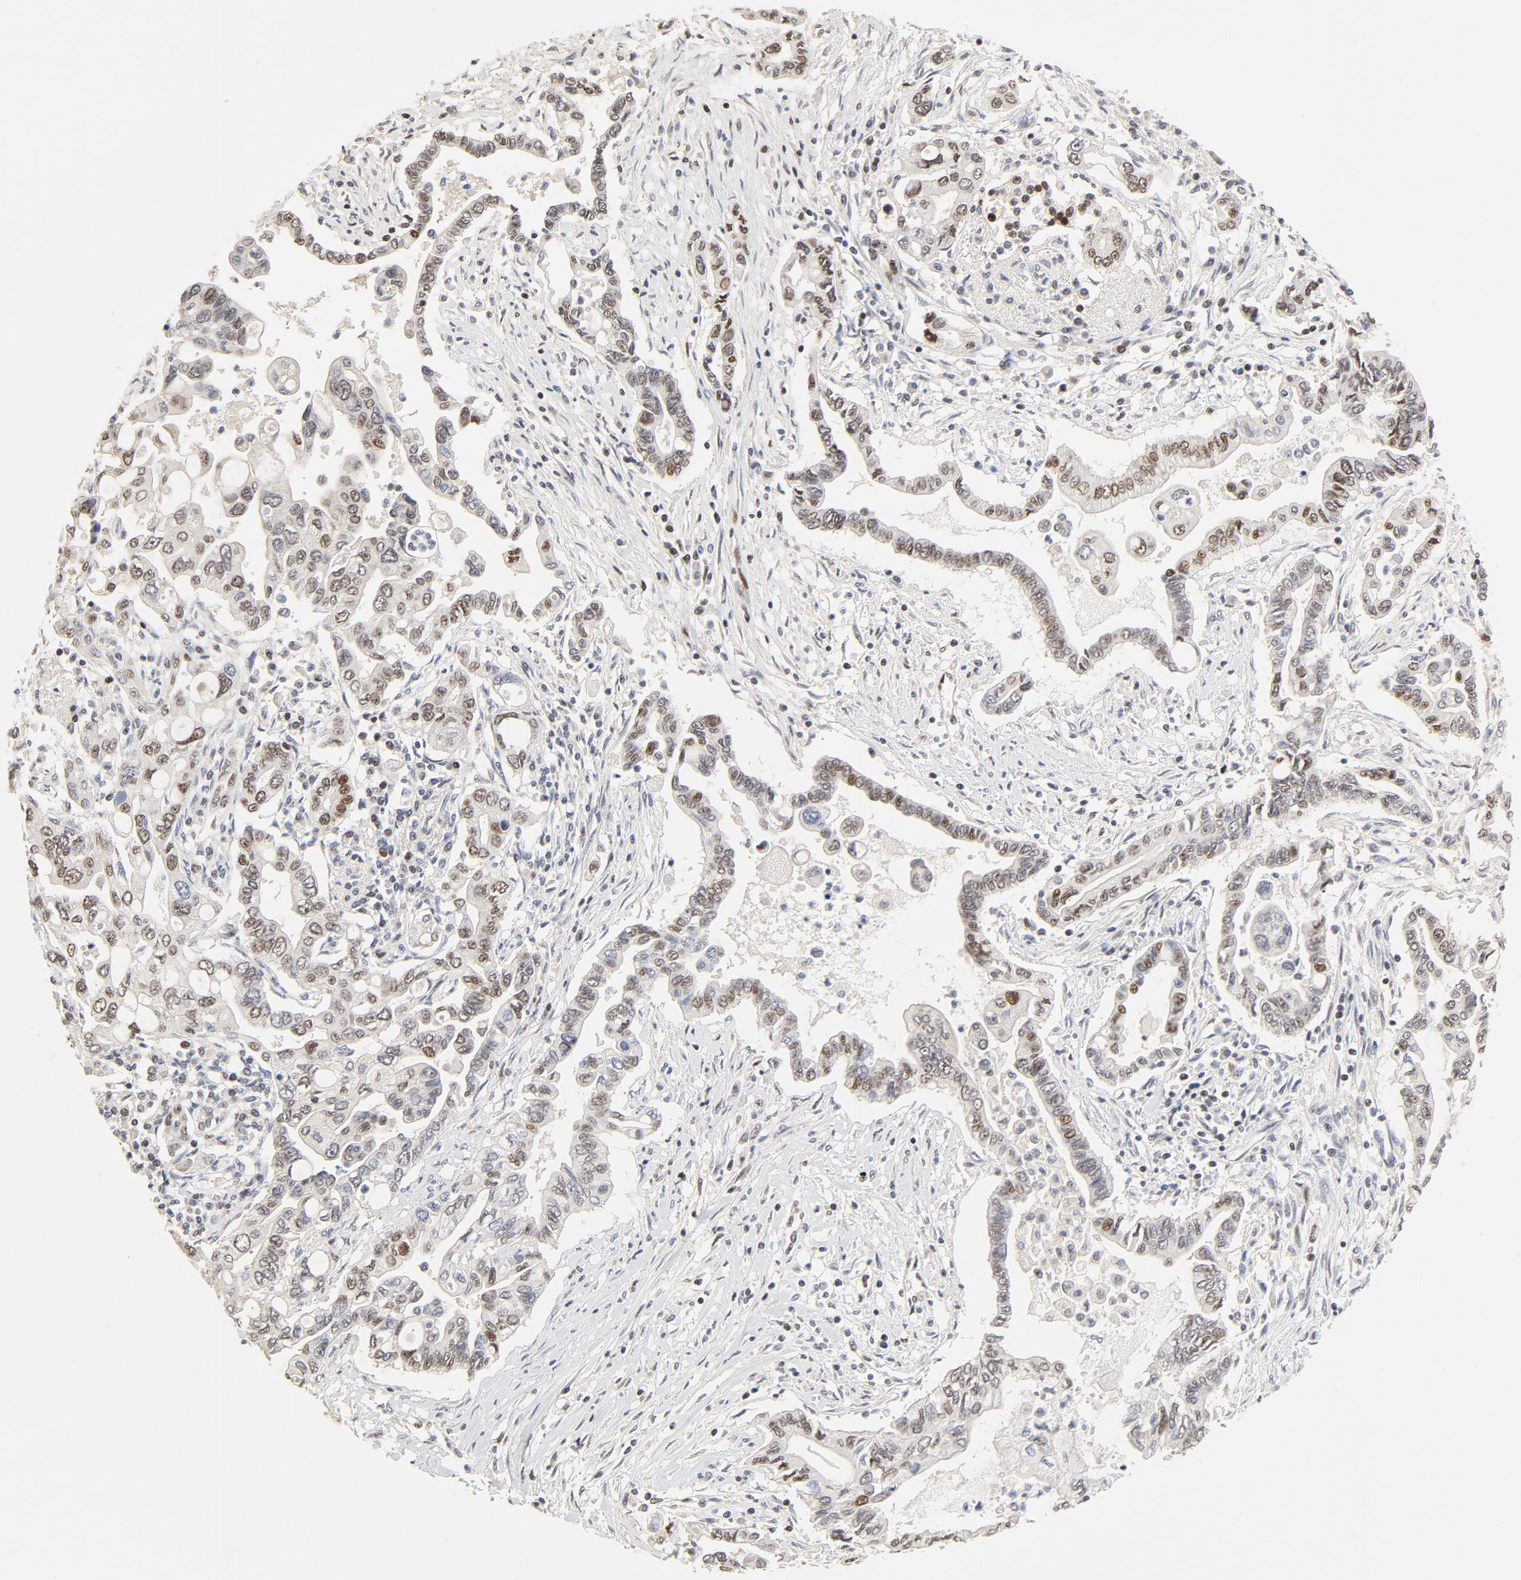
{"staining": {"intensity": "moderate", "quantity": ">75%", "location": "nuclear"}, "tissue": "pancreatic cancer", "cell_type": "Tumor cells", "image_type": "cancer", "snomed": [{"axis": "morphology", "description": "Adenocarcinoma, NOS"}, {"axis": "topography", "description": "Pancreas"}], "caption": "Pancreatic cancer tissue shows moderate nuclear expression in approximately >75% of tumor cells, visualized by immunohistochemistry. Using DAB (brown) and hematoxylin (blue) stains, captured at high magnification using brightfield microscopy.", "gene": "GTF2I", "patient": {"sex": "female", "age": 57}}